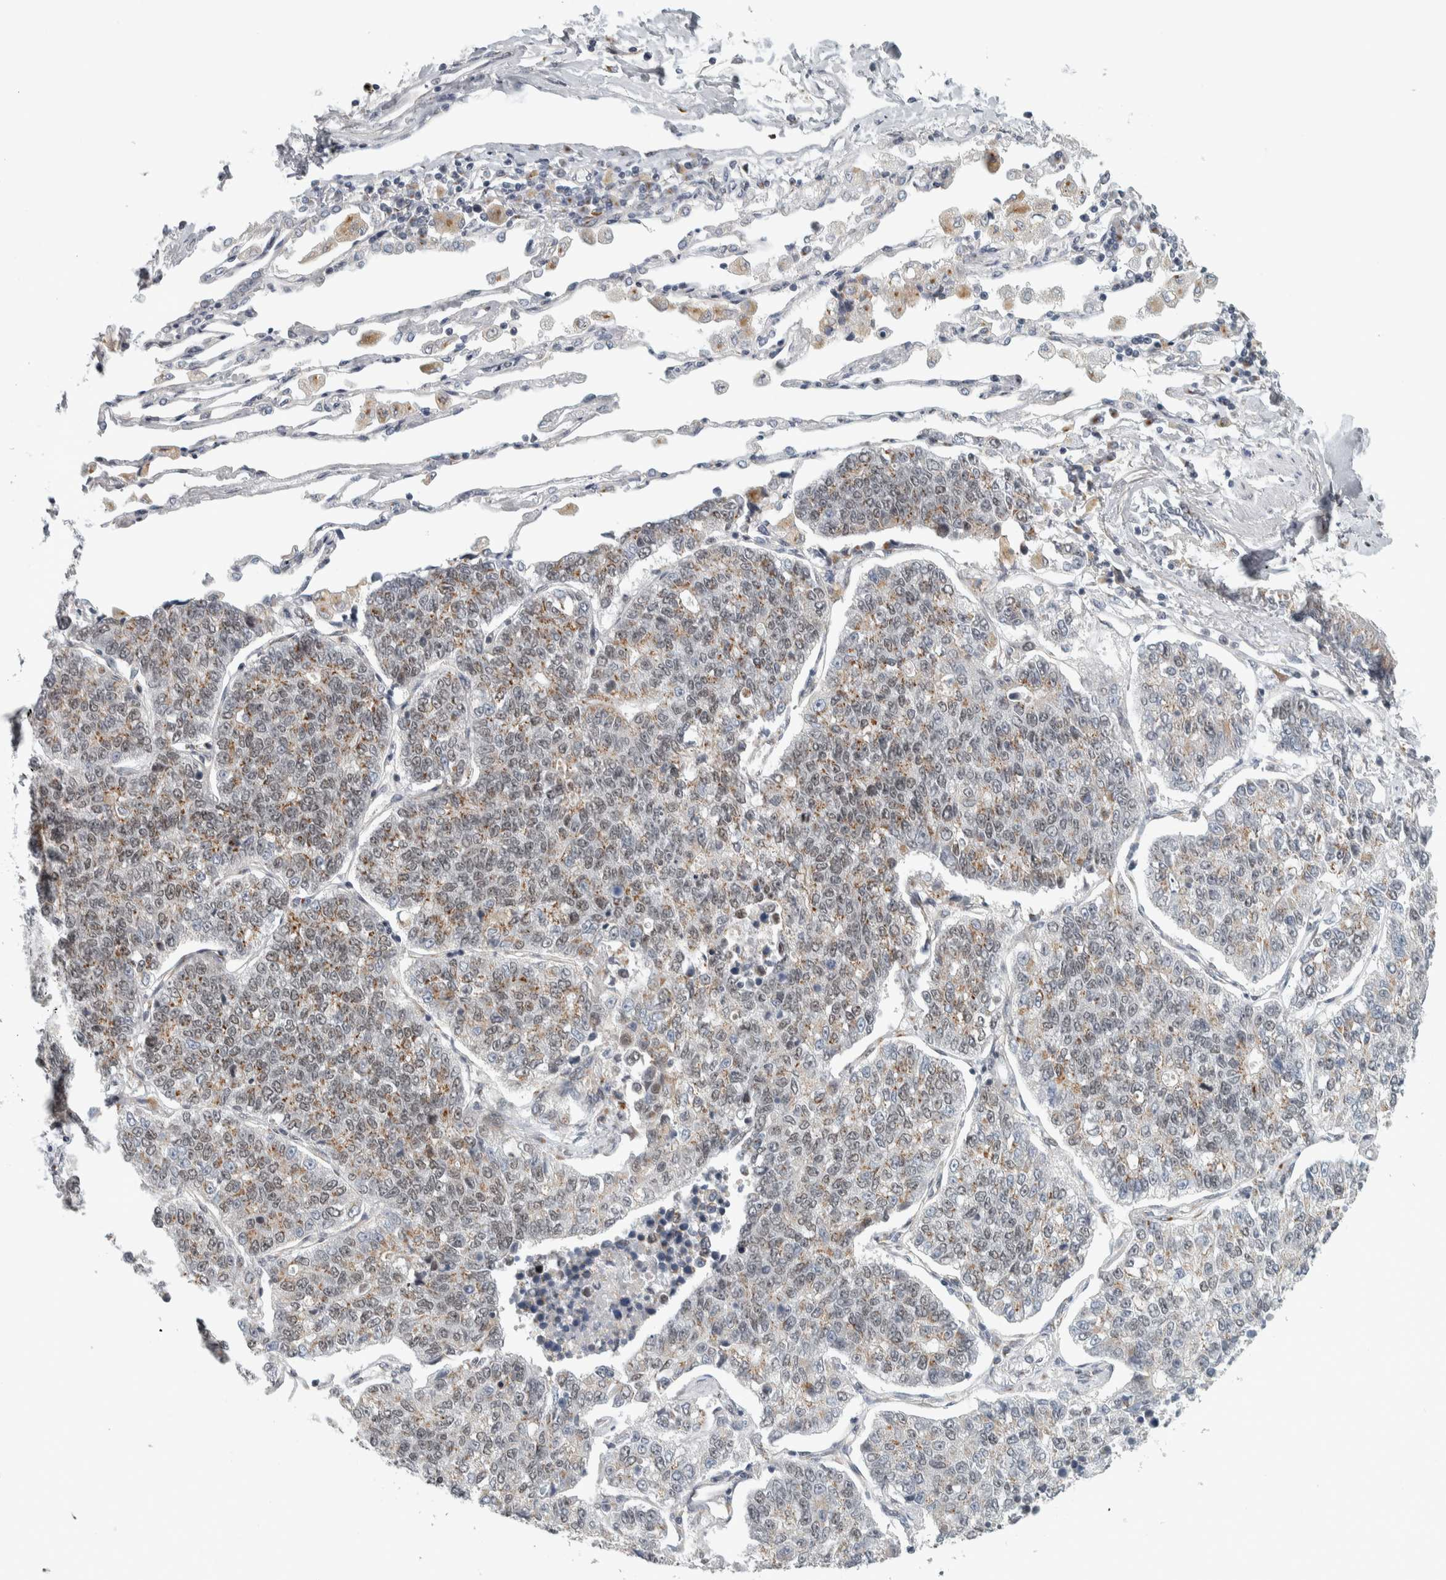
{"staining": {"intensity": "weak", "quantity": "25%-75%", "location": "cytoplasmic/membranous,nuclear"}, "tissue": "lung cancer", "cell_type": "Tumor cells", "image_type": "cancer", "snomed": [{"axis": "morphology", "description": "Adenocarcinoma, NOS"}, {"axis": "topography", "description": "Lung"}], "caption": "This is a micrograph of IHC staining of lung cancer, which shows weak staining in the cytoplasmic/membranous and nuclear of tumor cells.", "gene": "ZMYND8", "patient": {"sex": "male", "age": 49}}